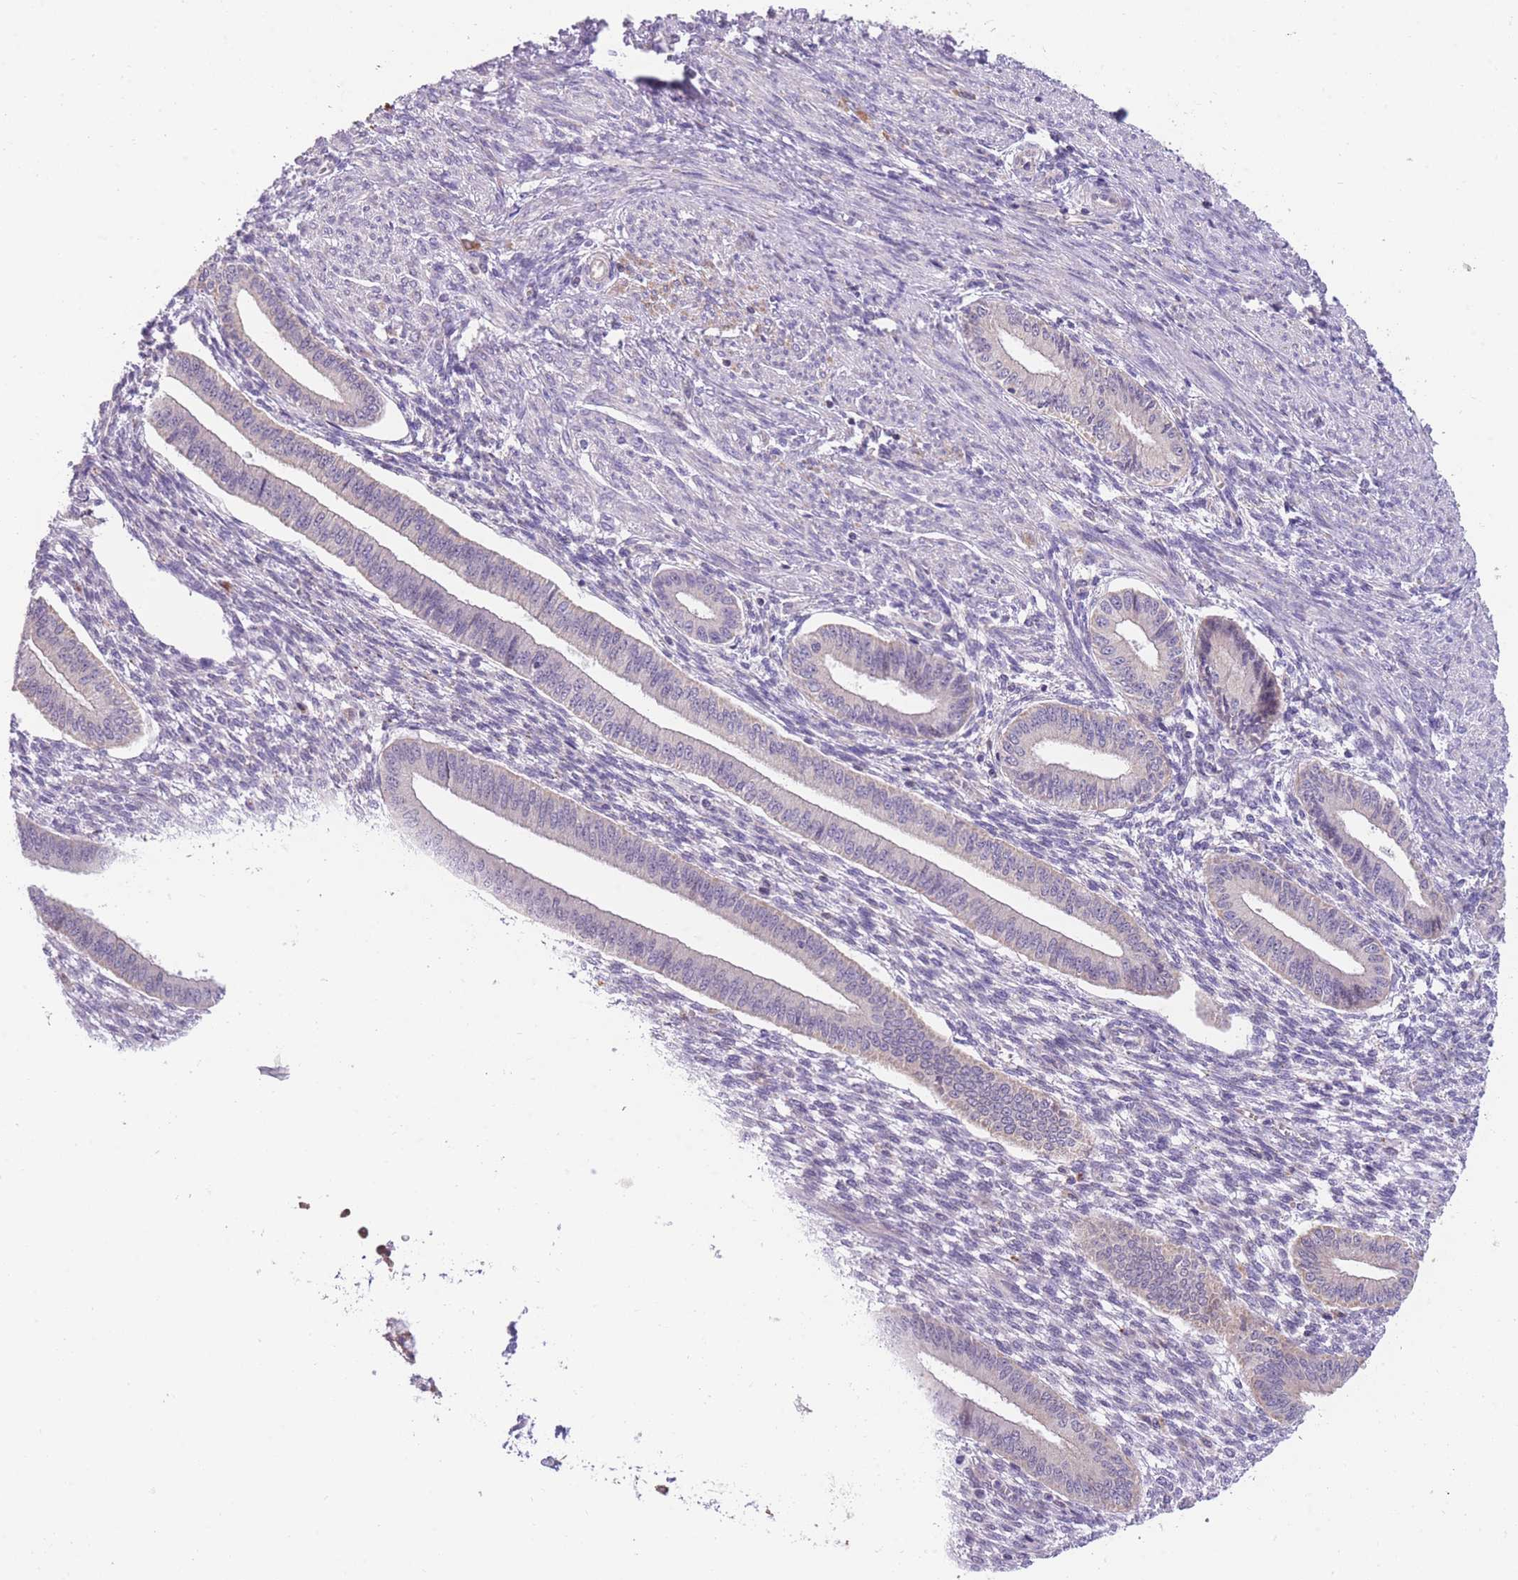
{"staining": {"intensity": "negative", "quantity": "none", "location": "none"}, "tissue": "endometrium", "cell_type": "Cells in endometrial stroma", "image_type": "normal", "snomed": [{"axis": "morphology", "description": "Normal tissue, NOS"}, {"axis": "topography", "description": "Endometrium"}], "caption": "This is an immunohistochemistry (IHC) histopathology image of benign endometrium. There is no staining in cells in endometrial stroma.", "gene": "BOLA2B", "patient": {"sex": "female", "age": 36}}